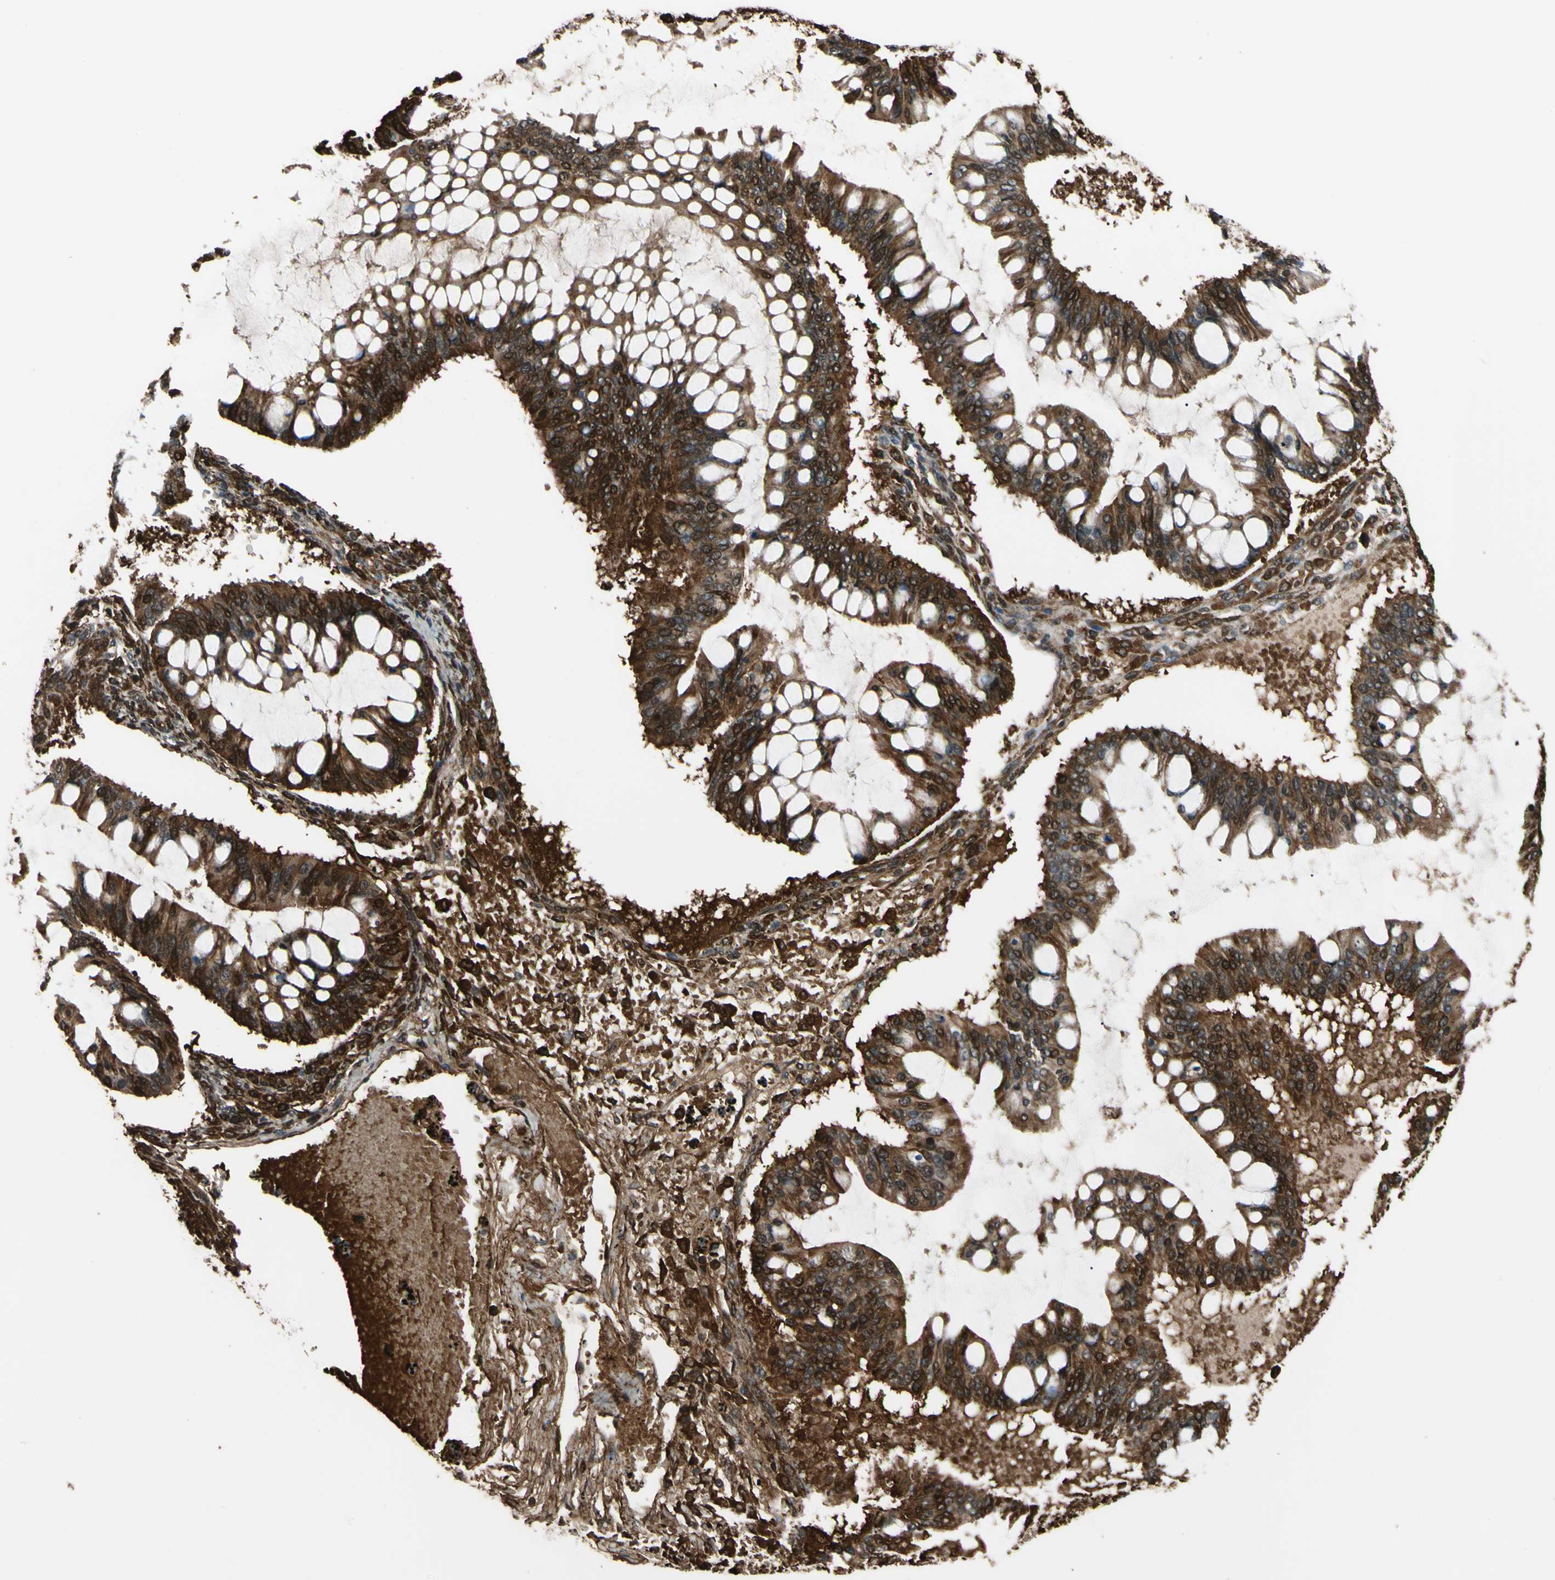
{"staining": {"intensity": "strong", "quantity": ">75%", "location": "cytoplasmic/membranous,nuclear"}, "tissue": "ovarian cancer", "cell_type": "Tumor cells", "image_type": "cancer", "snomed": [{"axis": "morphology", "description": "Cystadenocarcinoma, mucinous, NOS"}, {"axis": "topography", "description": "Ovary"}], "caption": "An immunohistochemistry photomicrograph of tumor tissue is shown. Protein staining in brown labels strong cytoplasmic/membranous and nuclear positivity in mucinous cystadenocarcinoma (ovarian) within tumor cells.", "gene": "THAP12", "patient": {"sex": "female", "age": 73}}